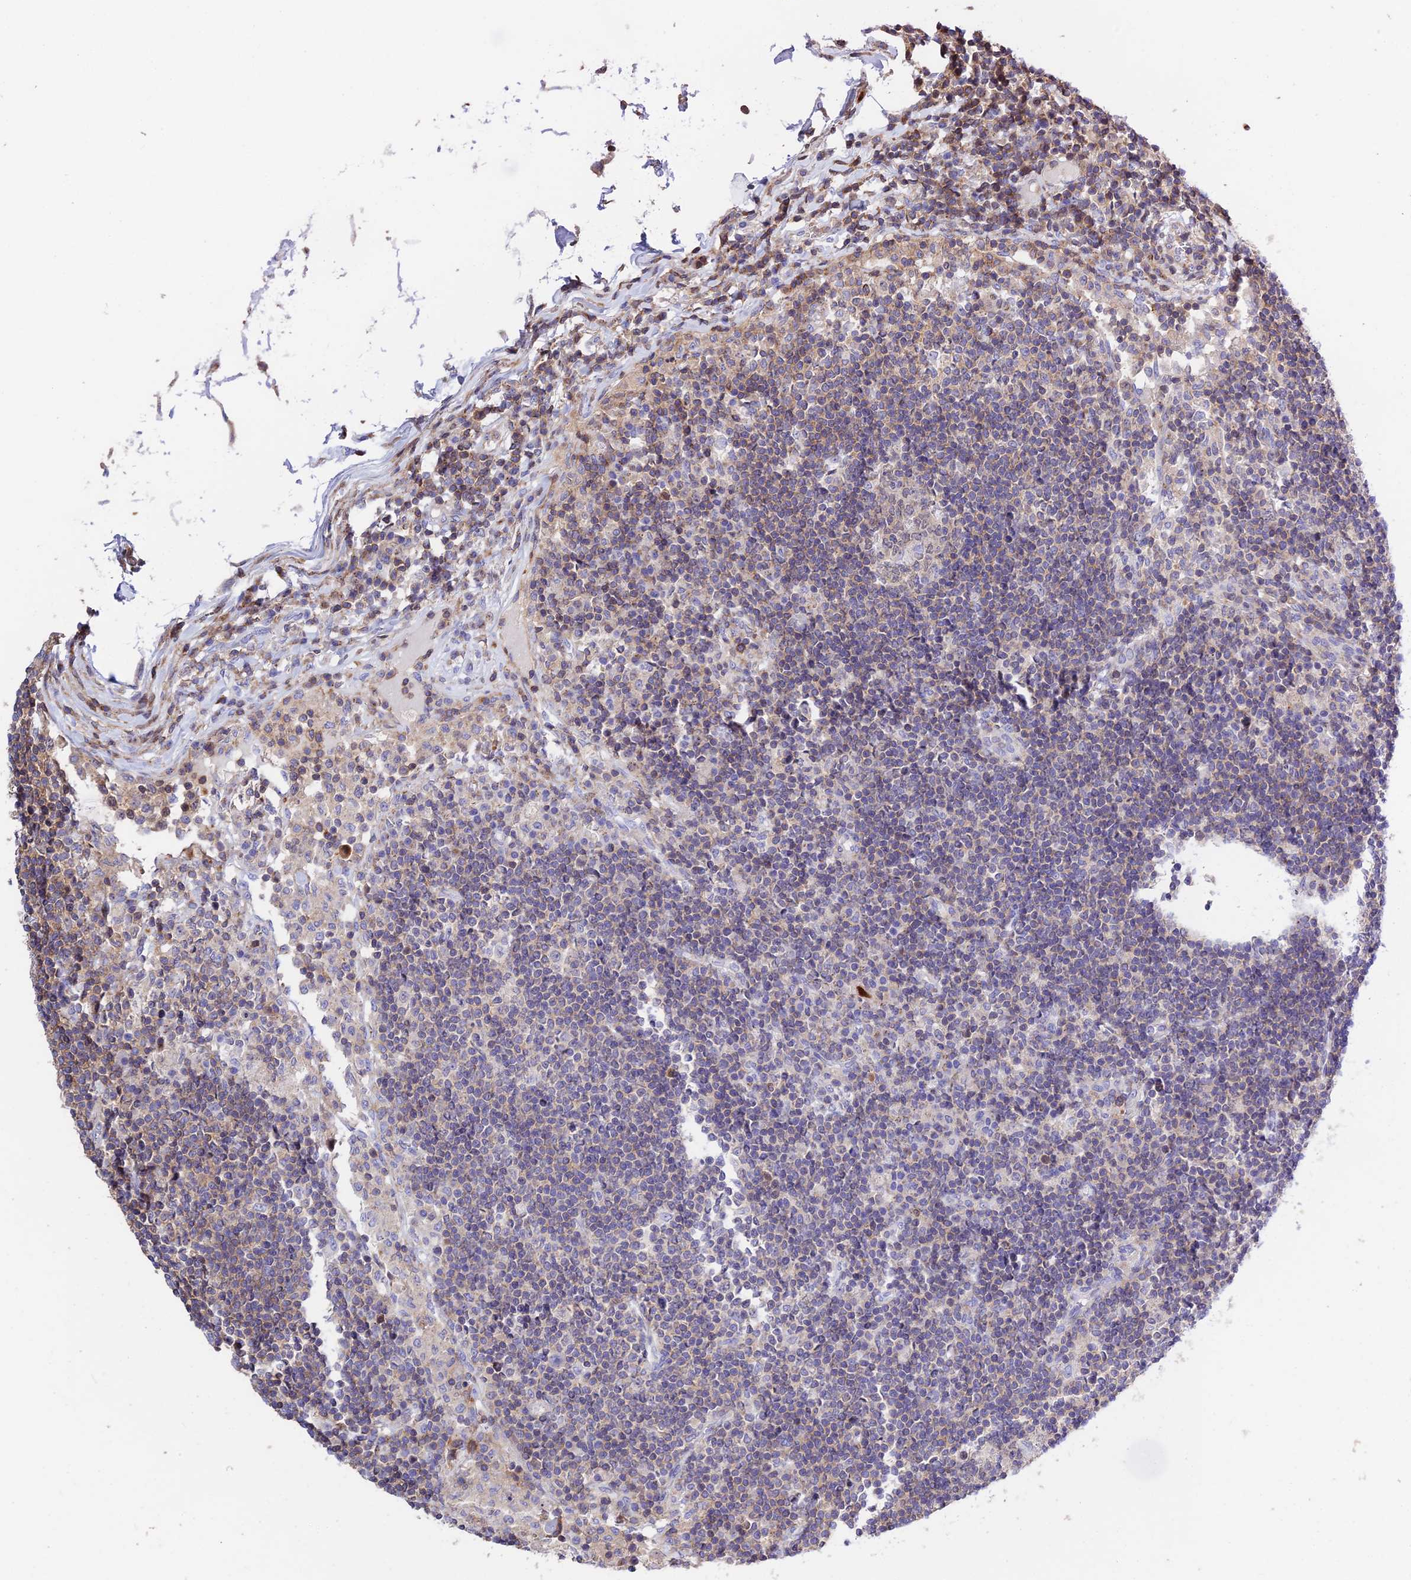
{"staining": {"intensity": "negative", "quantity": "none", "location": "none"}, "tissue": "lymph node", "cell_type": "Germinal center cells", "image_type": "normal", "snomed": [{"axis": "morphology", "description": "Normal tissue, NOS"}, {"axis": "topography", "description": "Lymph node"}], "caption": "Immunohistochemistry of benign human lymph node exhibits no expression in germinal center cells.", "gene": "PRIM1", "patient": {"sex": "female", "age": 53}}